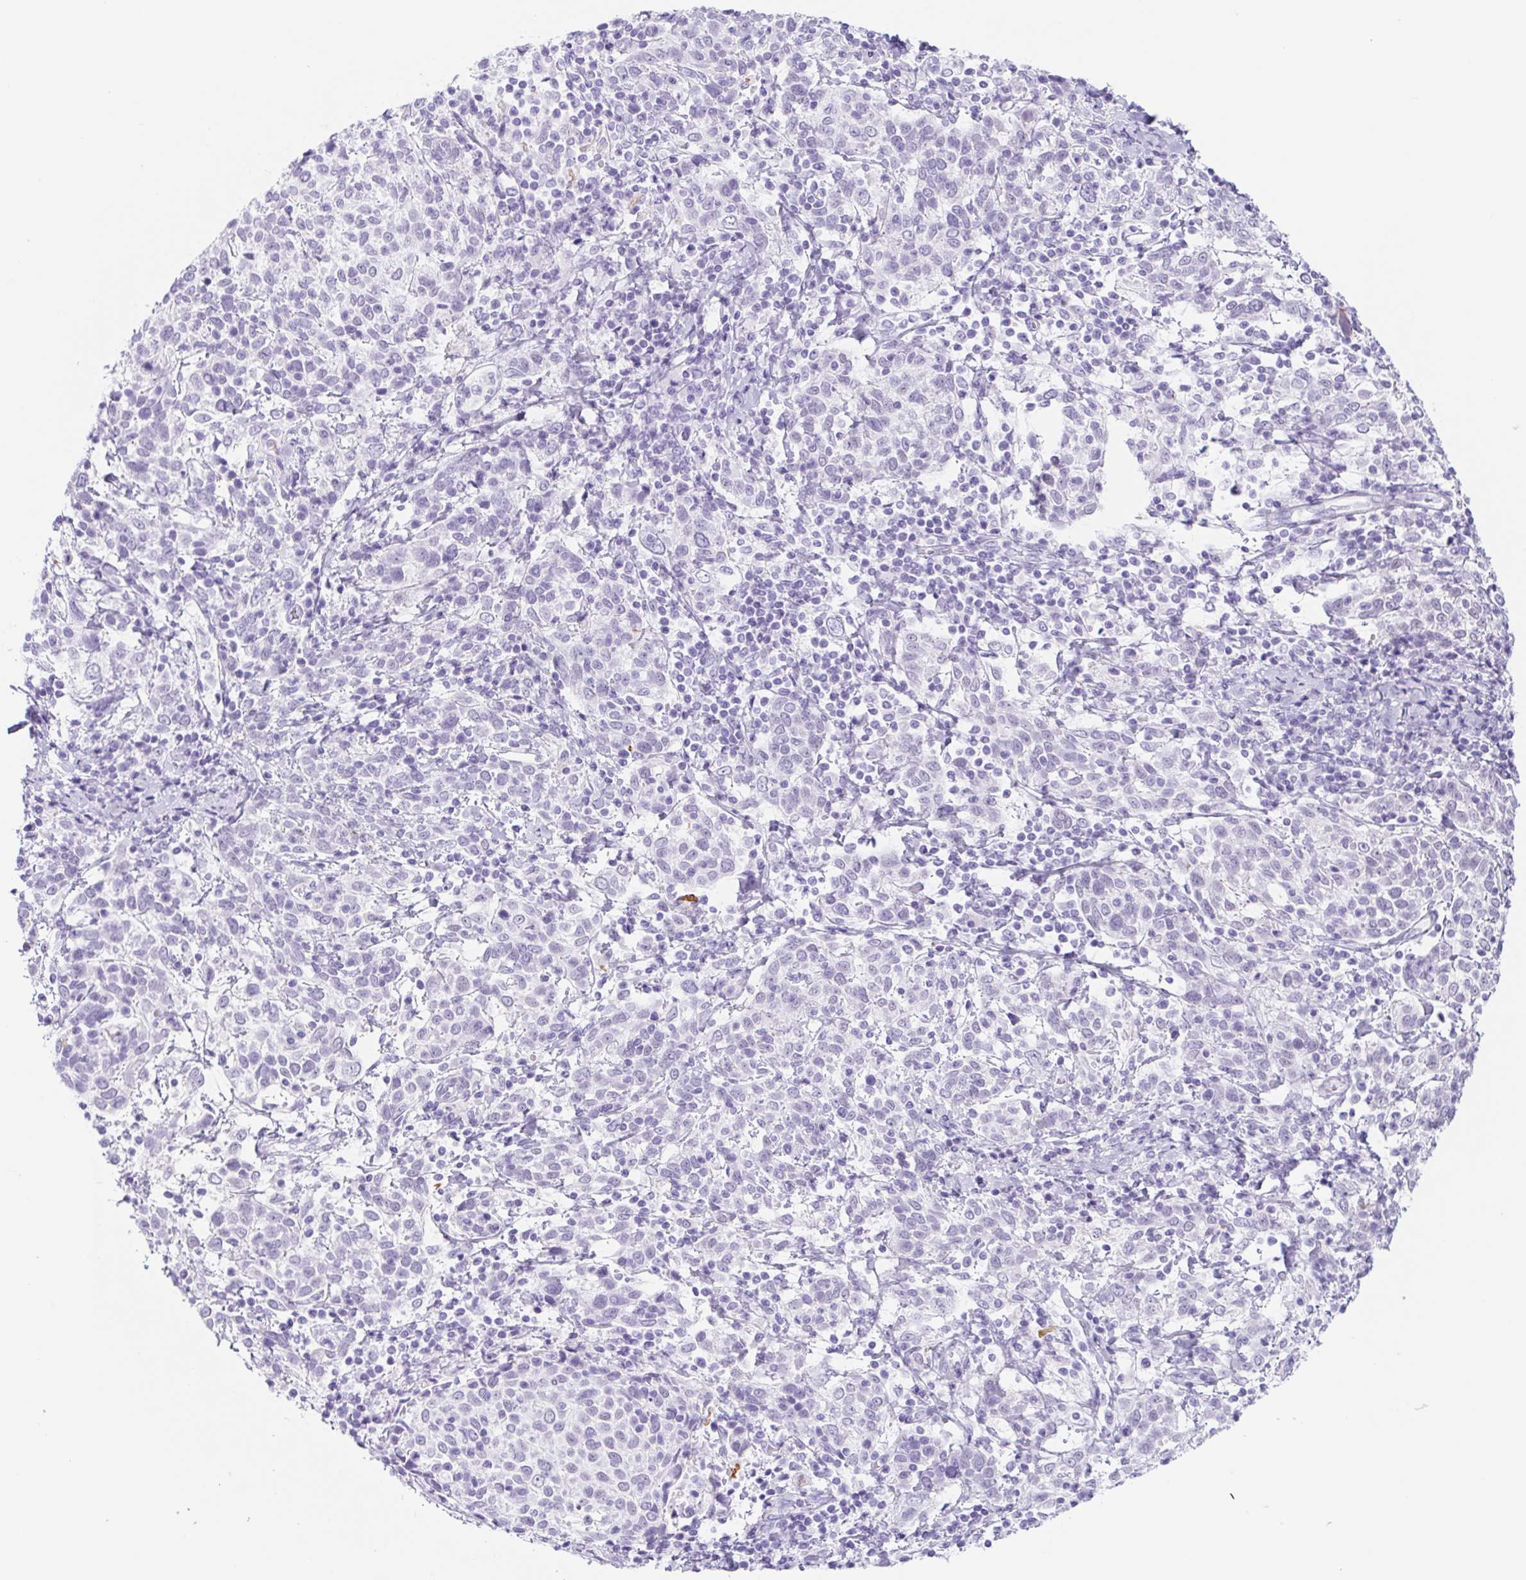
{"staining": {"intensity": "negative", "quantity": "none", "location": "none"}, "tissue": "cervical cancer", "cell_type": "Tumor cells", "image_type": "cancer", "snomed": [{"axis": "morphology", "description": "Squamous cell carcinoma, NOS"}, {"axis": "topography", "description": "Cervix"}], "caption": "Cervical cancer was stained to show a protein in brown. There is no significant expression in tumor cells. The staining is performed using DAB (3,3'-diaminobenzidine) brown chromogen with nuclei counter-stained in using hematoxylin.", "gene": "CYP21A2", "patient": {"sex": "female", "age": 61}}